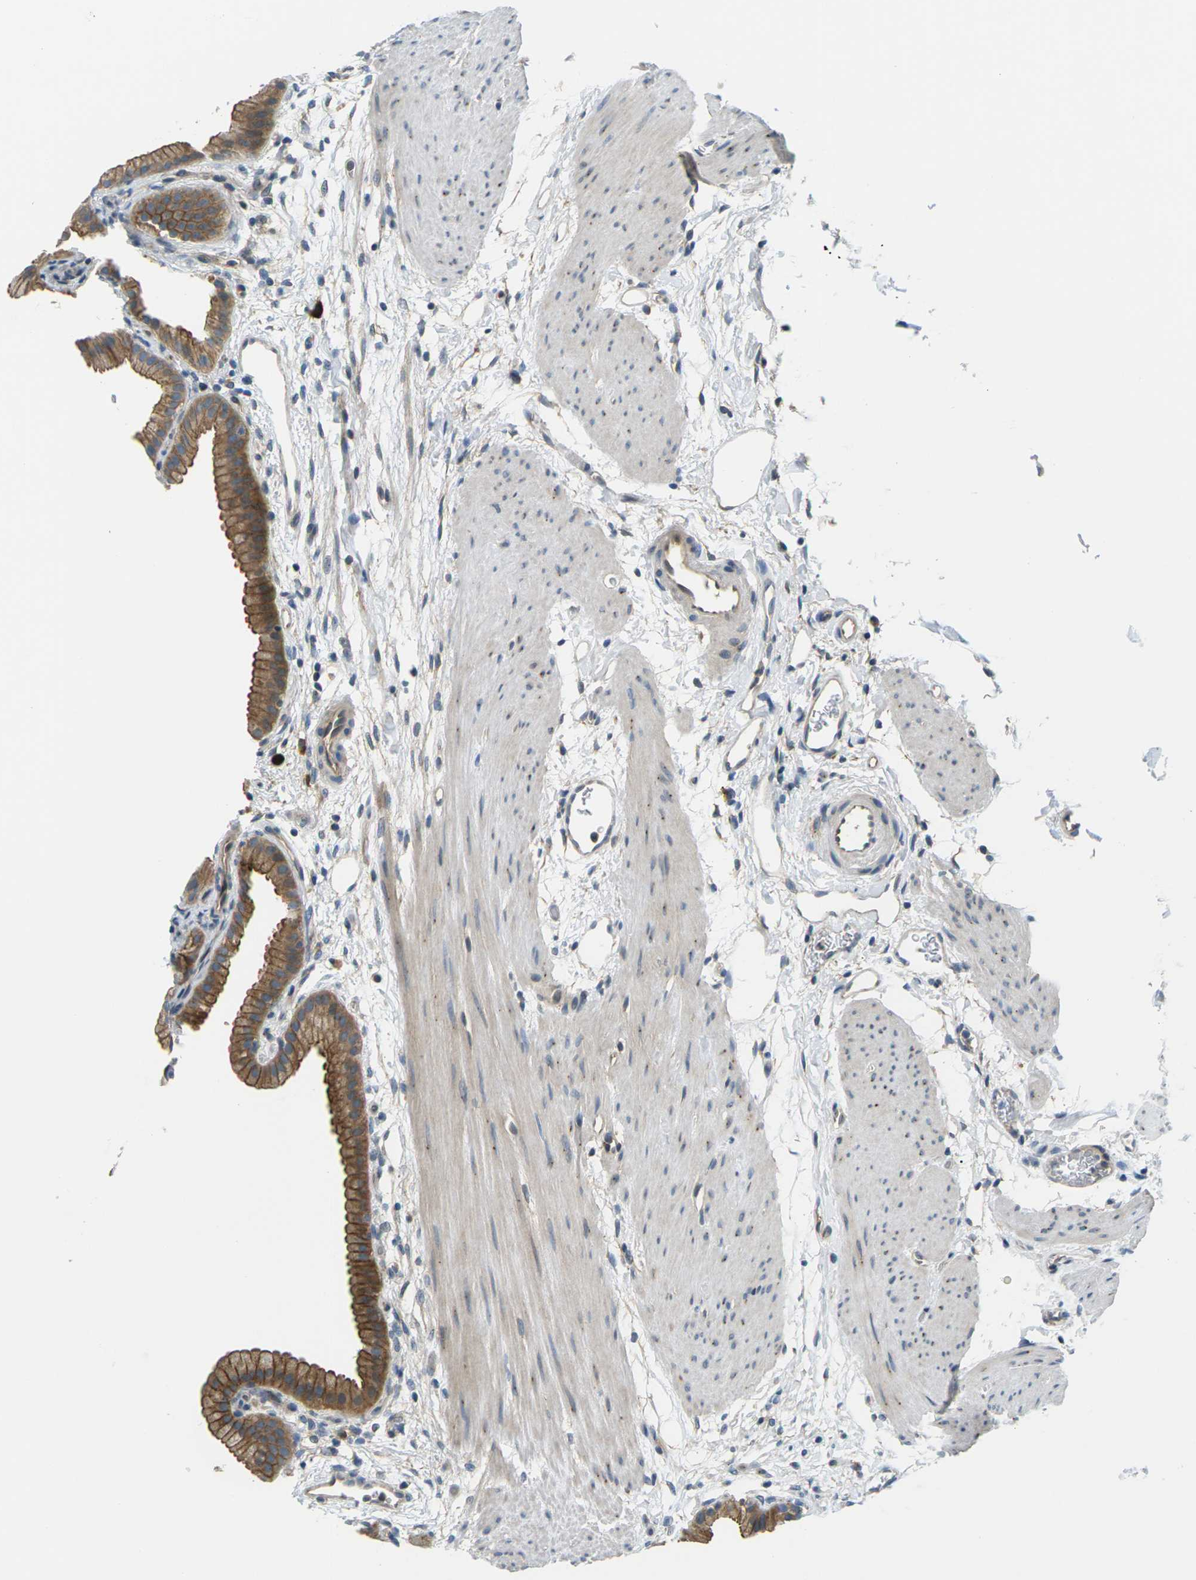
{"staining": {"intensity": "strong", "quantity": ">75%", "location": "cytoplasmic/membranous"}, "tissue": "gallbladder", "cell_type": "Glandular cells", "image_type": "normal", "snomed": [{"axis": "morphology", "description": "Normal tissue, NOS"}, {"axis": "topography", "description": "Gallbladder"}], "caption": "Protein expression by immunohistochemistry (IHC) exhibits strong cytoplasmic/membranous expression in about >75% of glandular cells in unremarkable gallbladder.", "gene": "SLC13A3", "patient": {"sex": "female", "age": 64}}